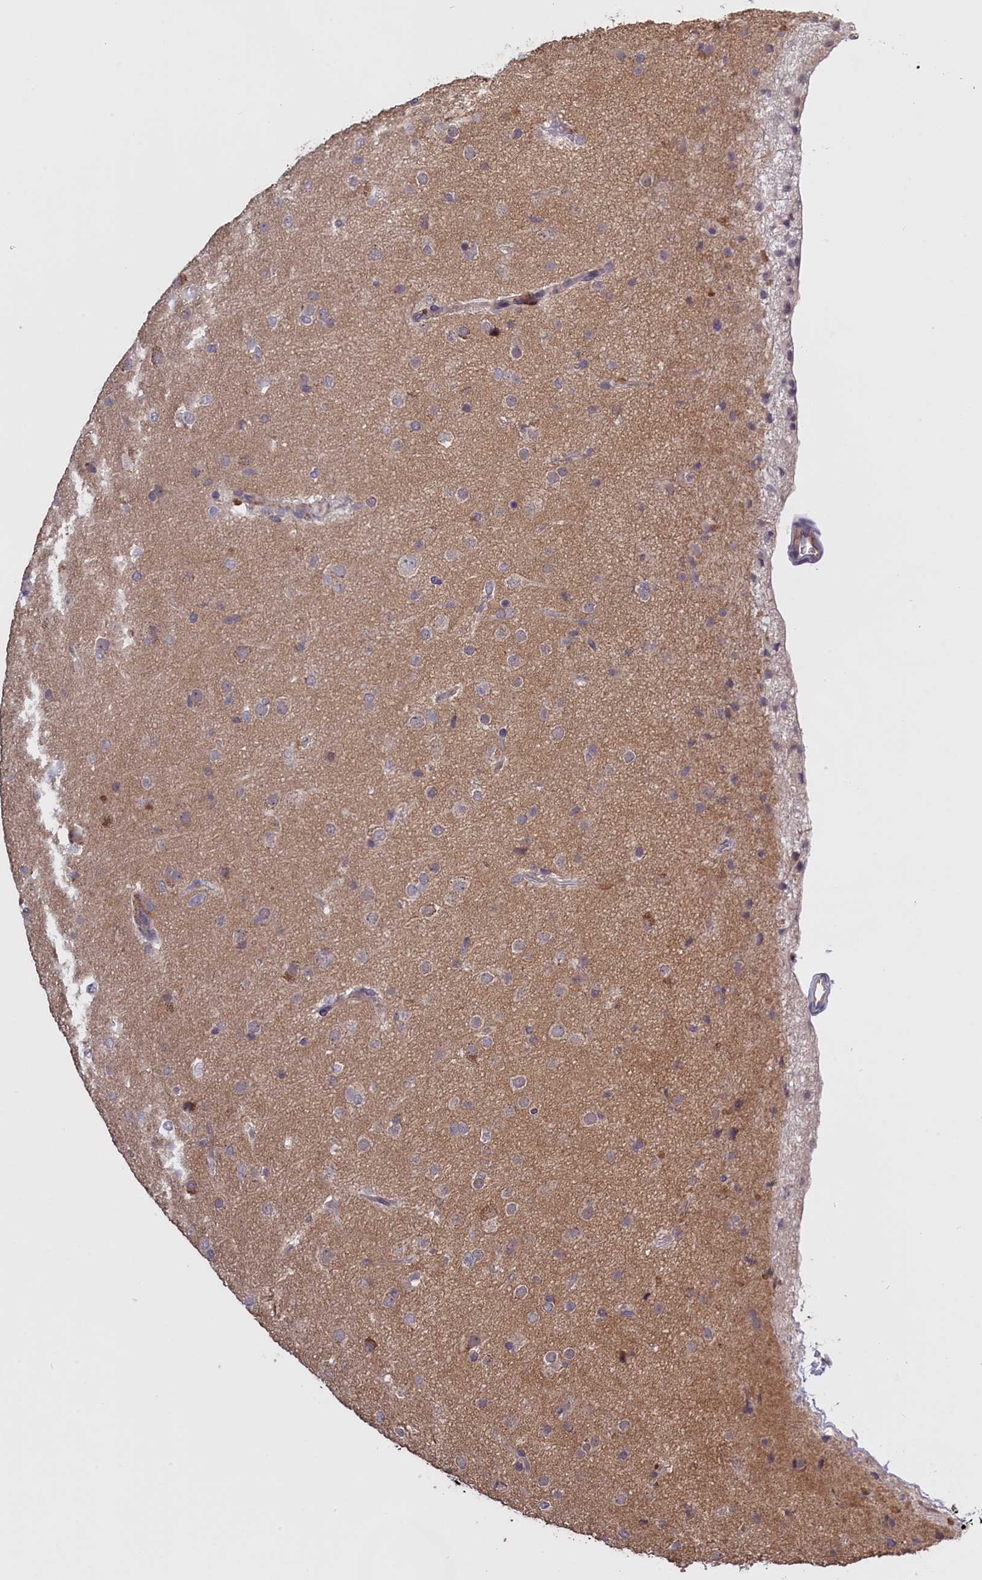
{"staining": {"intensity": "negative", "quantity": "none", "location": "none"}, "tissue": "glioma", "cell_type": "Tumor cells", "image_type": "cancer", "snomed": [{"axis": "morphology", "description": "Glioma, malignant, Low grade"}, {"axis": "topography", "description": "Brain"}], "caption": "Tumor cells show no significant protein positivity in glioma.", "gene": "COL19A1", "patient": {"sex": "male", "age": 65}}